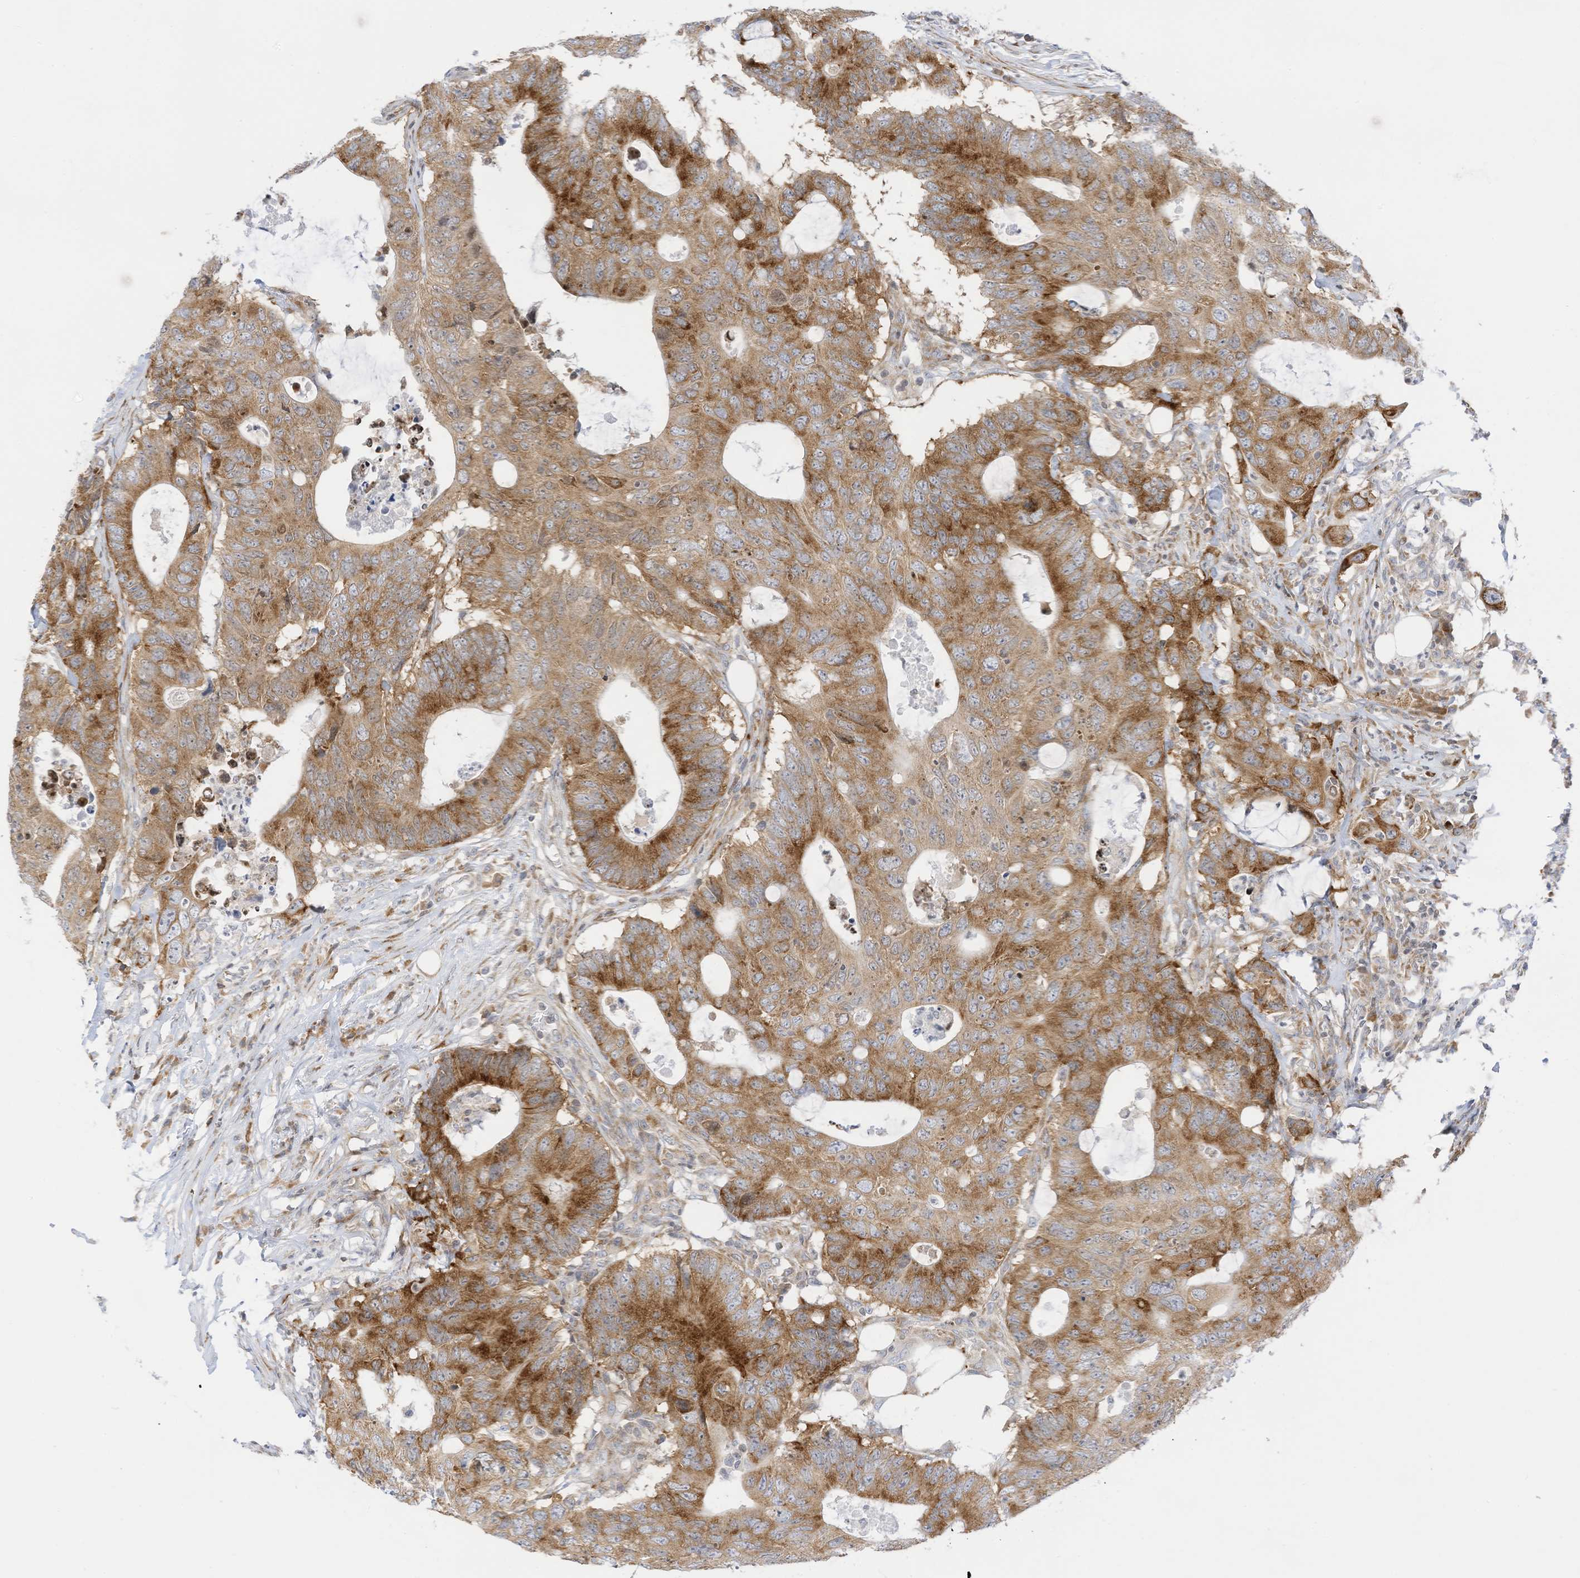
{"staining": {"intensity": "moderate", "quantity": ">75%", "location": "cytoplasmic/membranous"}, "tissue": "colorectal cancer", "cell_type": "Tumor cells", "image_type": "cancer", "snomed": [{"axis": "morphology", "description": "Adenocarcinoma, NOS"}, {"axis": "topography", "description": "Colon"}], "caption": "Immunohistochemical staining of adenocarcinoma (colorectal) displays medium levels of moderate cytoplasmic/membranous protein positivity in approximately >75% of tumor cells.", "gene": "EDF1", "patient": {"sex": "male", "age": 71}}